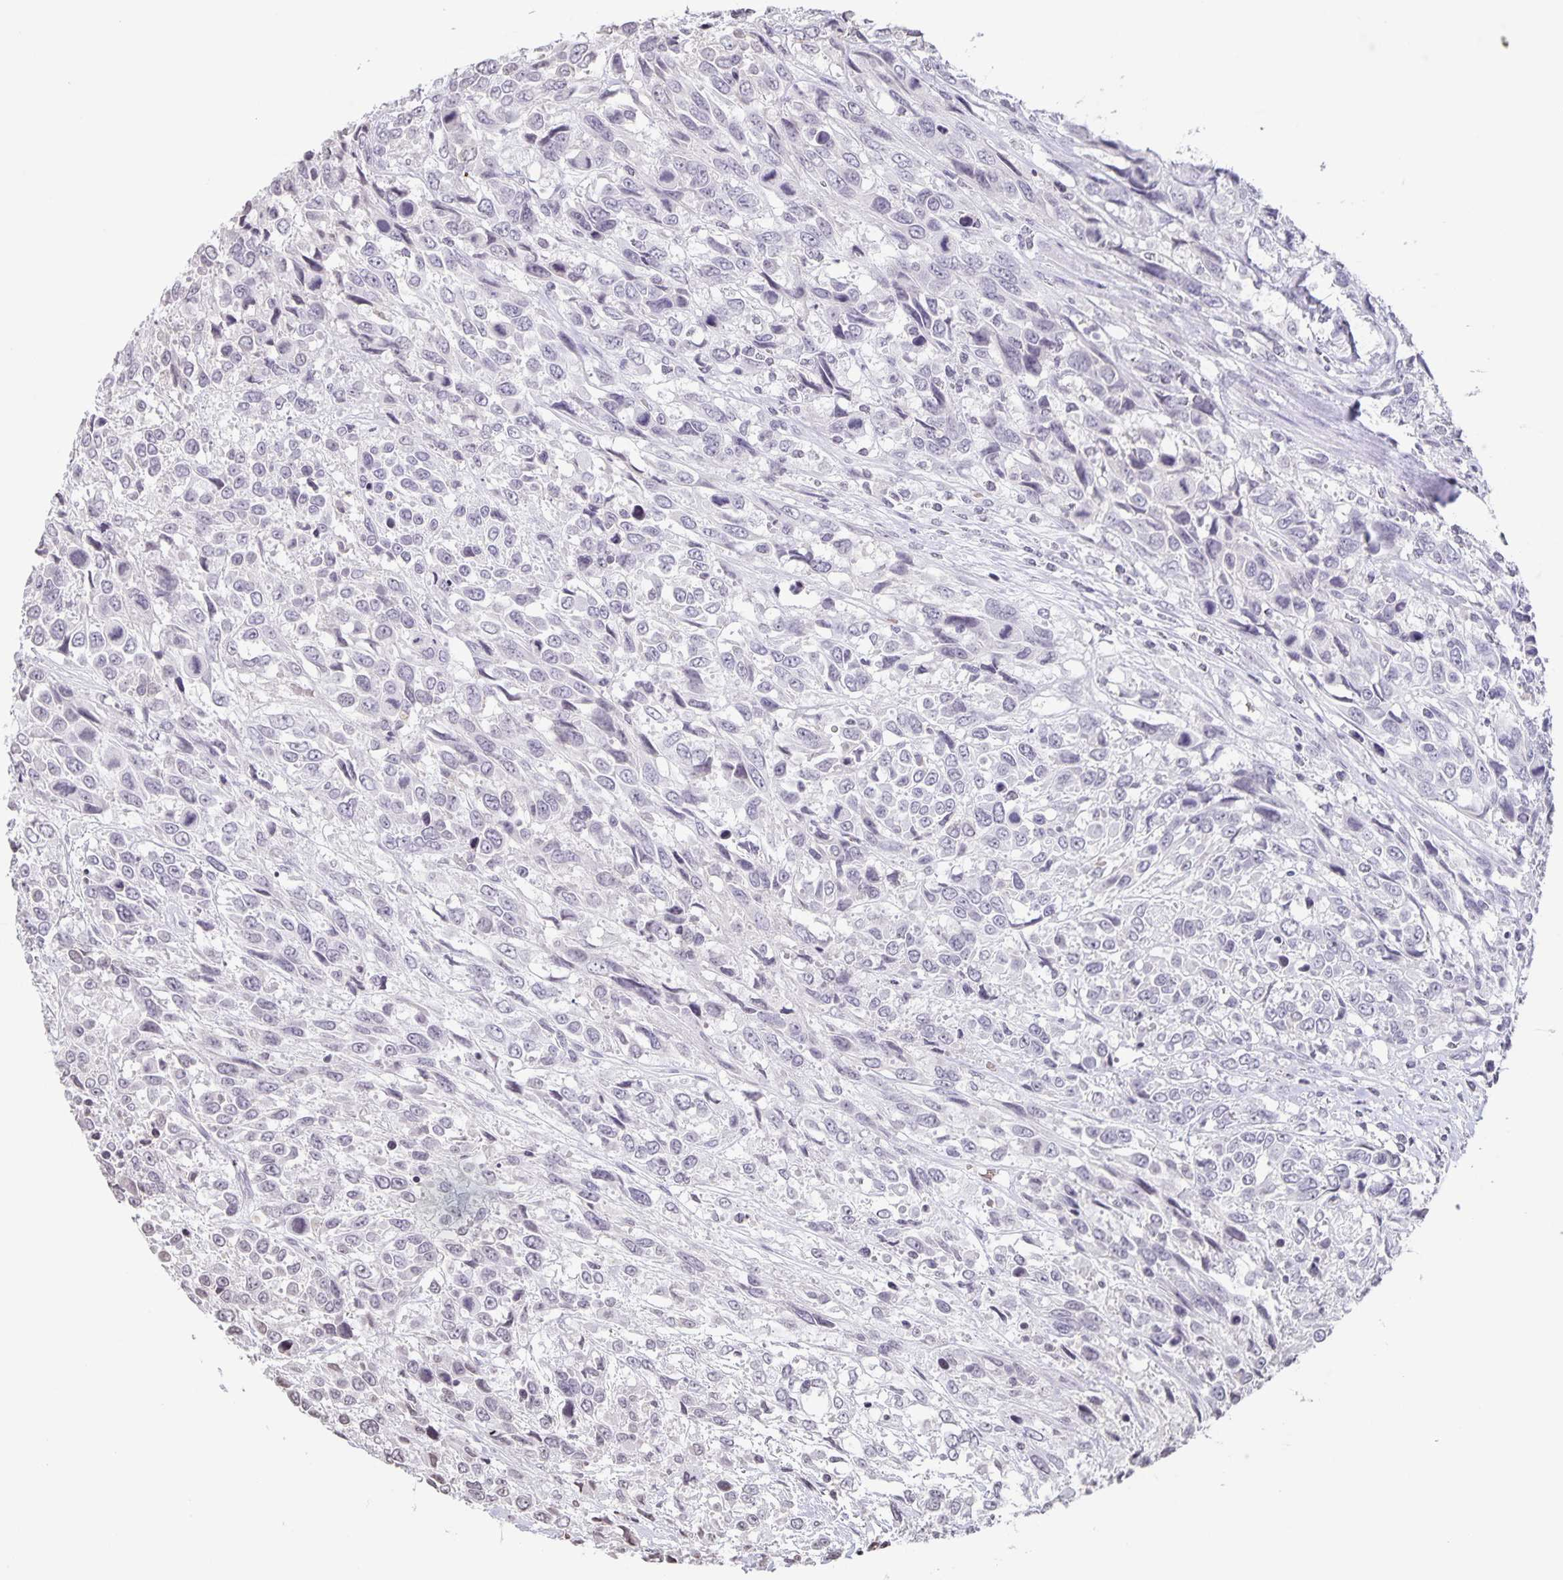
{"staining": {"intensity": "negative", "quantity": "none", "location": "none"}, "tissue": "urothelial cancer", "cell_type": "Tumor cells", "image_type": "cancer", "snomed": [{"axis": "morphology", "description": "Urothelial carcinoma, High grade"}, {"axis": "topography", "description": "Urinary bladder"}], "caption": "Image shows no protein expression in tumor cells of high-grade urothelial carcinoma tissue.", "gene": "AQP4", "patient": {"sex": "female", "age": 70}}